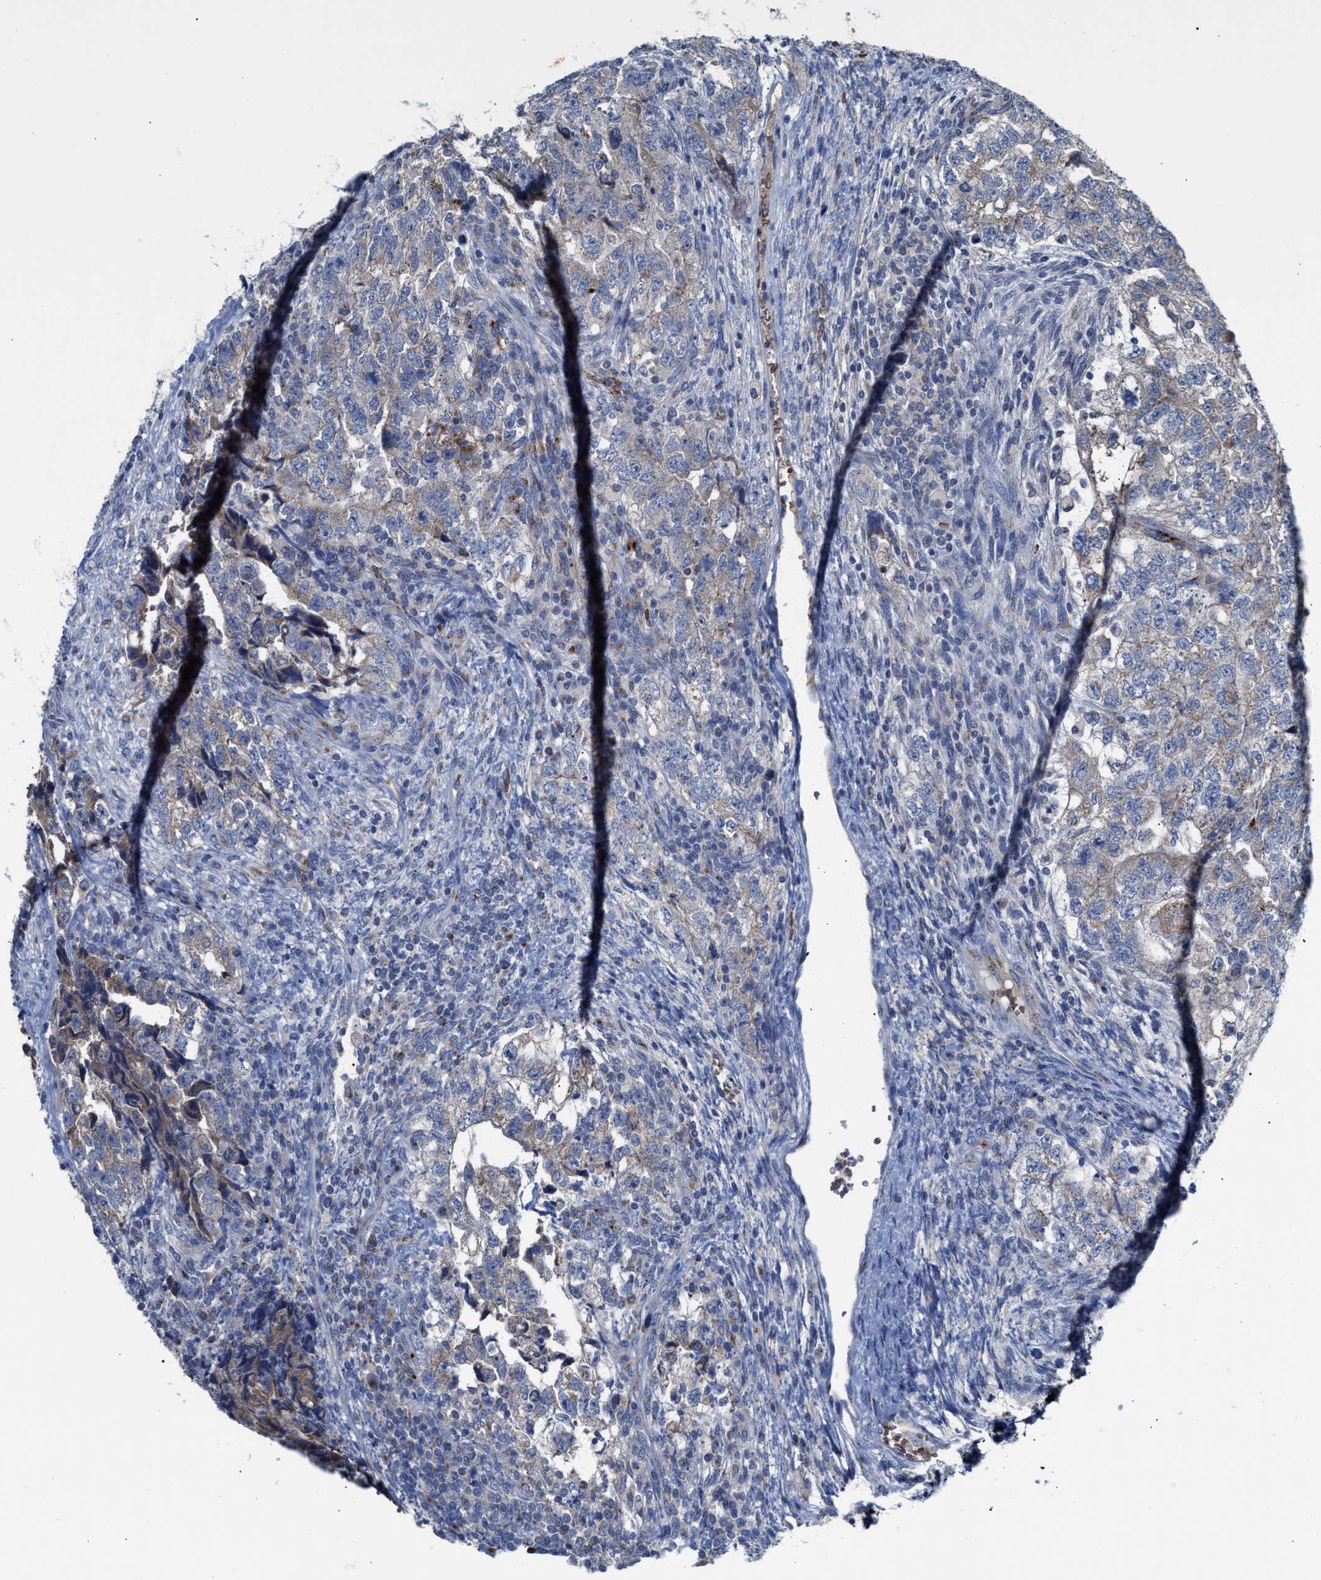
{"staining": {"intensity": "weak", "quantity": "25%-75%", "location": "cytoplasmic/membranous"}, "tissue": "testis cancer", "cell_type": "Tumor cells", "image_type": "cancer", "snomed": [{"axis": "morphology", "description": "Carcinoma, Embryonal, NOS"}, {"axis": "topography", "description": "Testis"}], "caption": "The immunohistochemical stain highlights weak cytoplasmic/membranous positivity in tumor cells of testis cancer tissue.", "gene": "CCL2", "patient": {"sex": "male", "age": 36}}